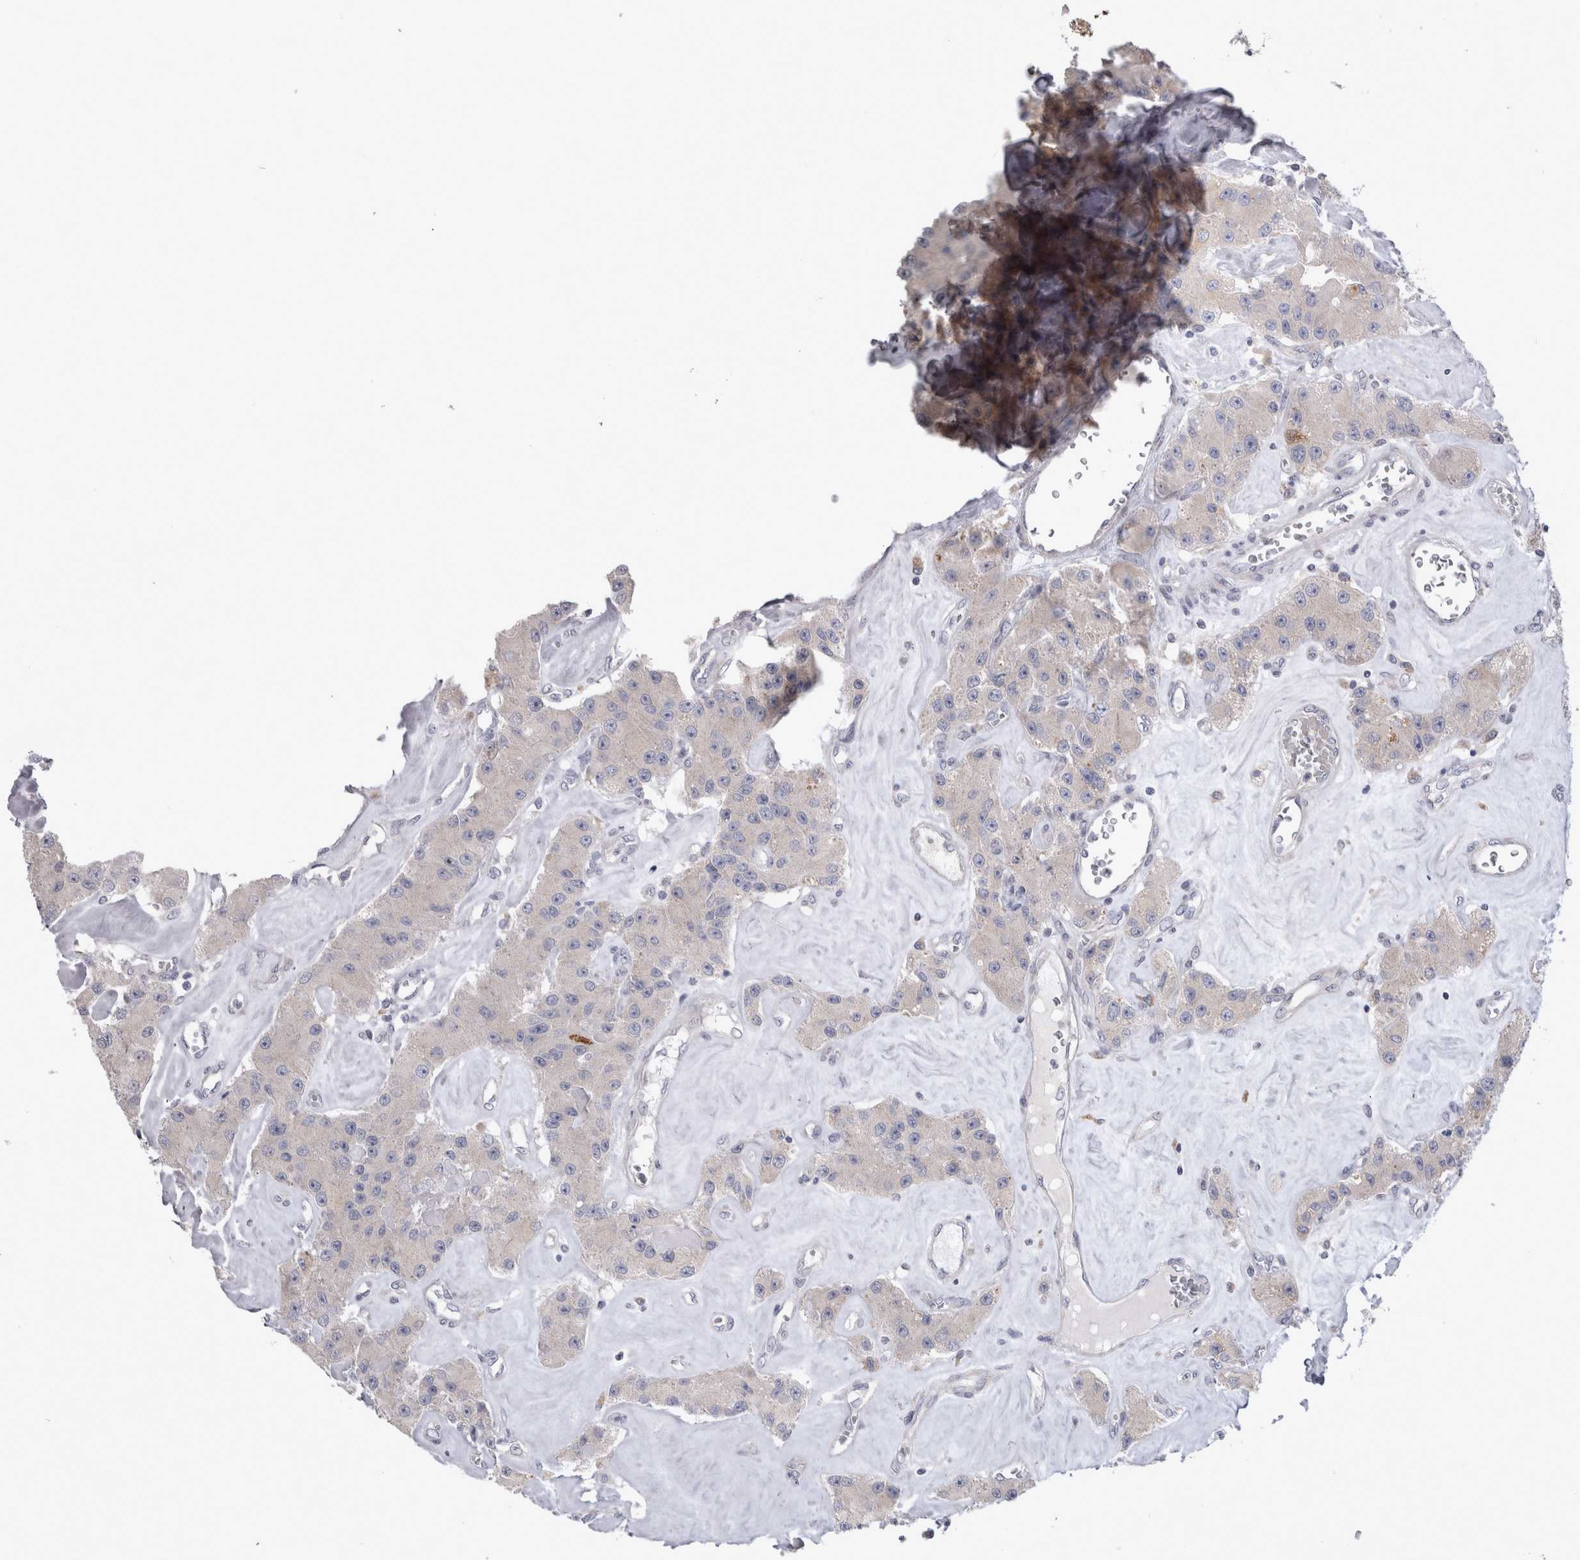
{"staining": {"intensity": "negative", "quantity": "none", "location": "none"}, "tissue": "carcinoid", "cell_type": "Tumor cells", "image_type": "cancer", "snomed": [{"axis": "morphology", "description": "Carcinoid, malignant, NOS"}, {"axis": "topography", "description": "Pancreas"}], "caption": "DAB (3,3'-diaminobenzidine) immunohistochemical staining of human carcinoid shows no significant expression in tumor cells.", "gene": "LRRC40", "patient": {"sex": "male", "age": 41}}